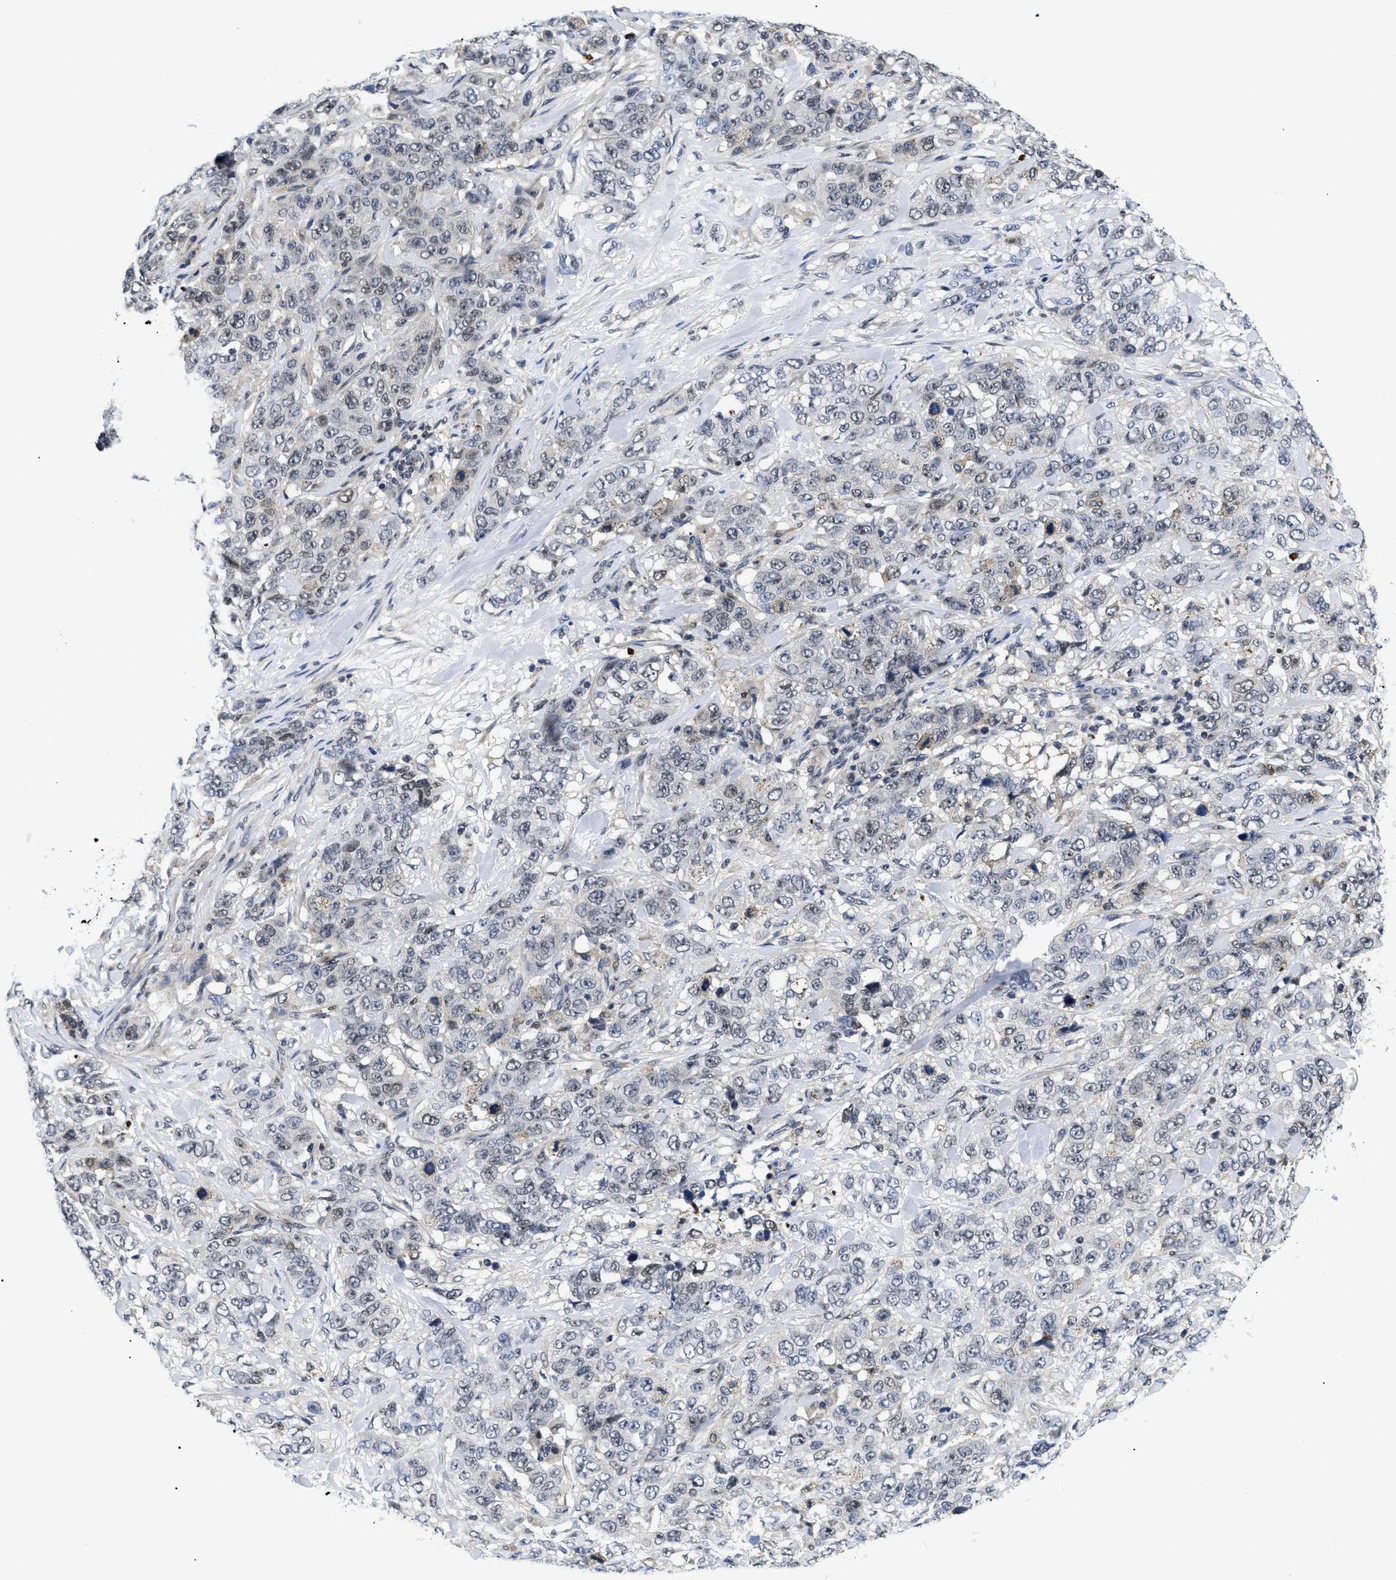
{"staining": {"intensity": "weak", "quantity": "25%-75%", "location": "nuclear"}, "tissue": "stomach cancer", "cell_type": "Tumor cells", "image_type": "cancer", "snomed": [{"axis": "morphology", "description": "Adenocarcinoma, NOS"}, {"axis": "topography", "description": "Stomach"}], "caption": "This is a micrograph of immunohistochemistry (IHC) staining of adenocarcinoma (stomach), which shows weak positivity in the nuclear of tumor cells.", "gene": "PITHD1", "patient": {"sex": "male", "age": 48}}